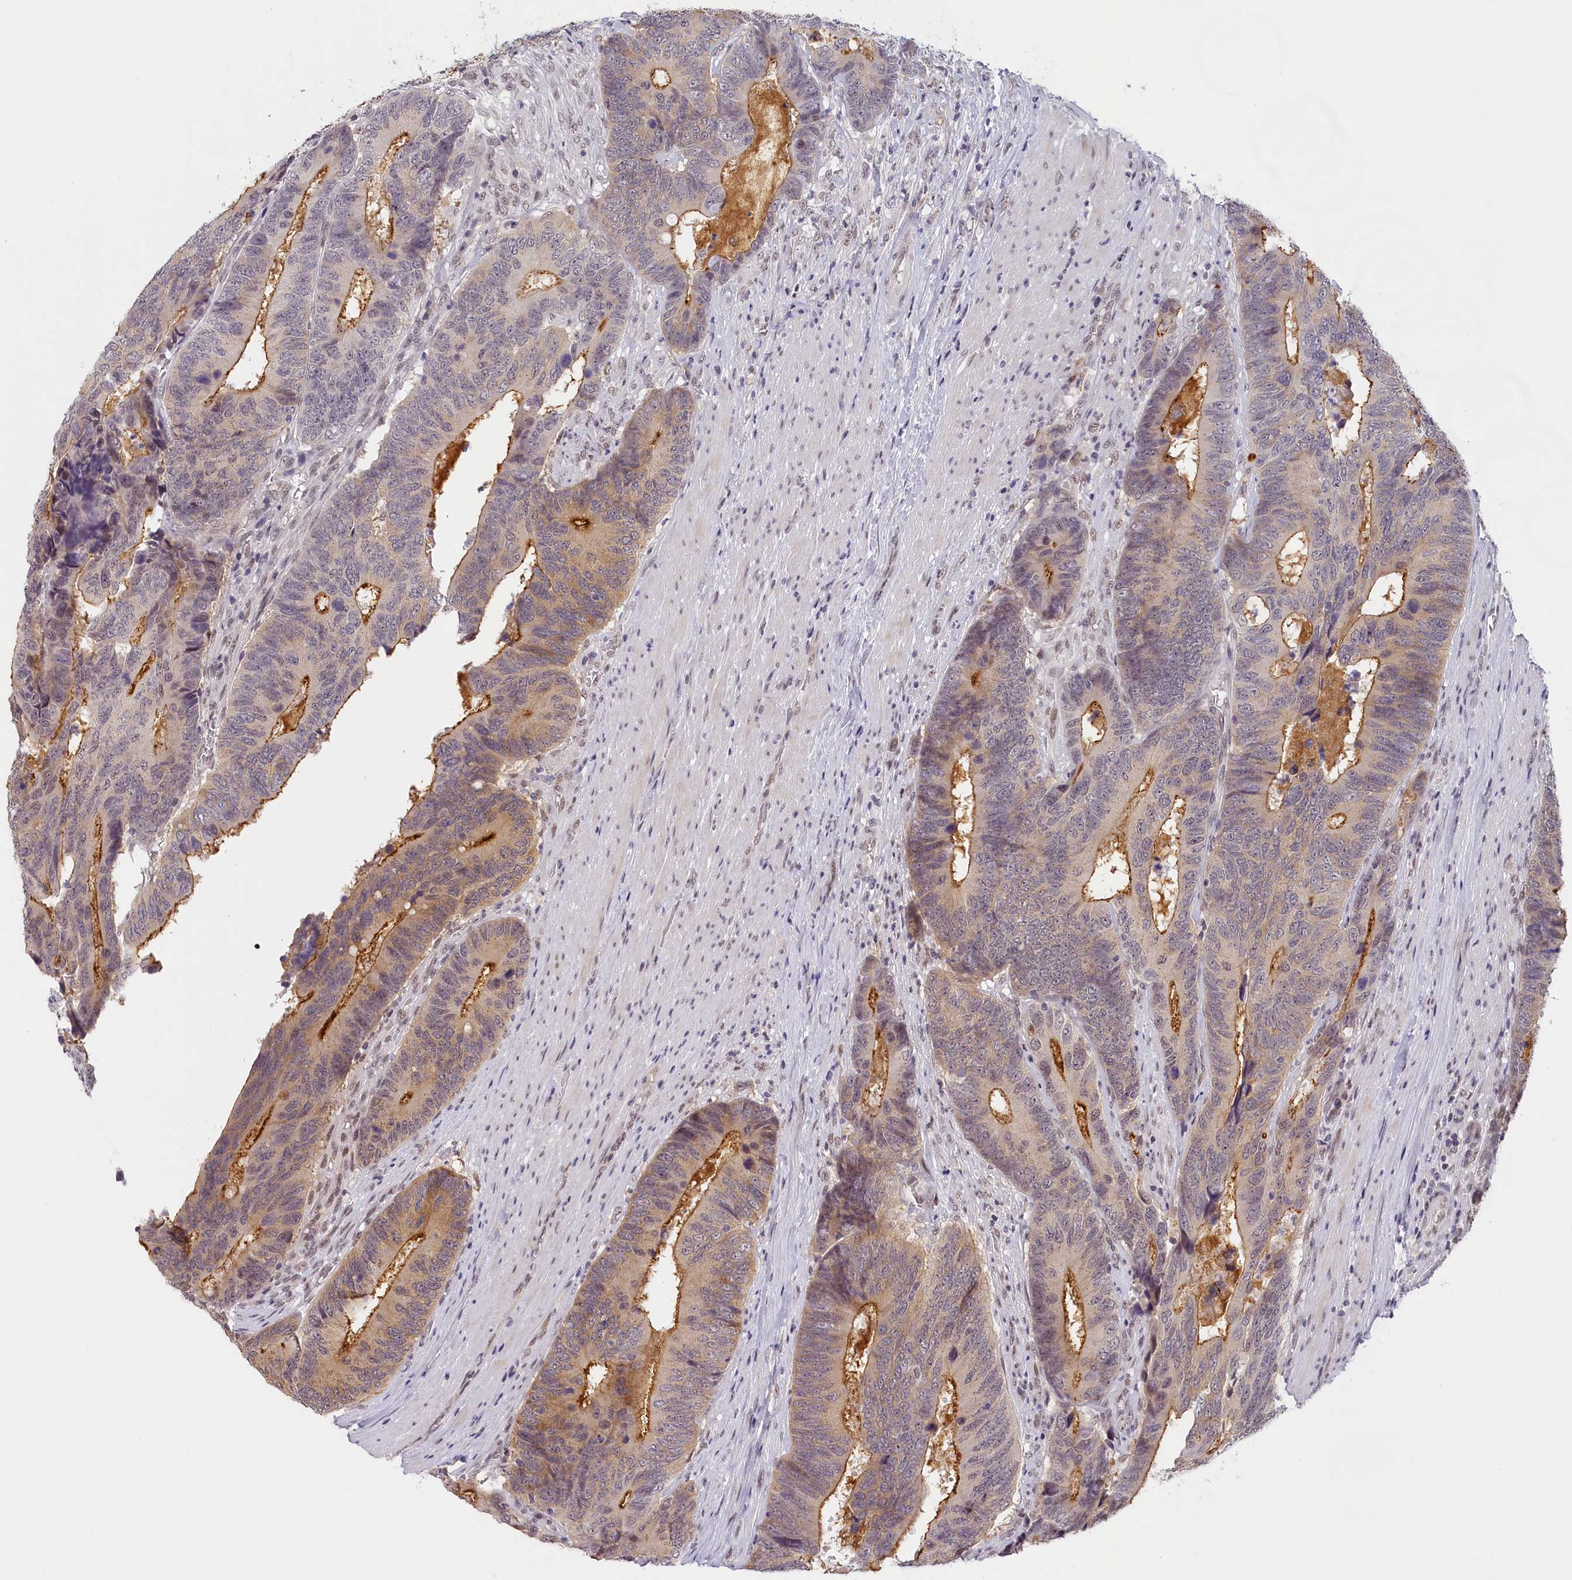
{"staining": {"intensity": "strong", "quantity": "25%-75%", "location": "cytoplasmic/membranous"}, "tissue": "colorectal cancer", "cell_type": "Tumor cells", "image_type": "cancer", "snomed": [{"axis": "morphology", "description": "Adenocarcinoma, NOS"}, {"axis": "topography", "description": "Colon"}], "caption": "This image reveals immunohistochemistry staining of colorectal cancer (adenocarcinoma), with high strong cytoplasmic/membranous staining in about 25%-75% of tumor cells.", "gene": "SEC31B", "patient": {"sex": "male", "age": 87}}